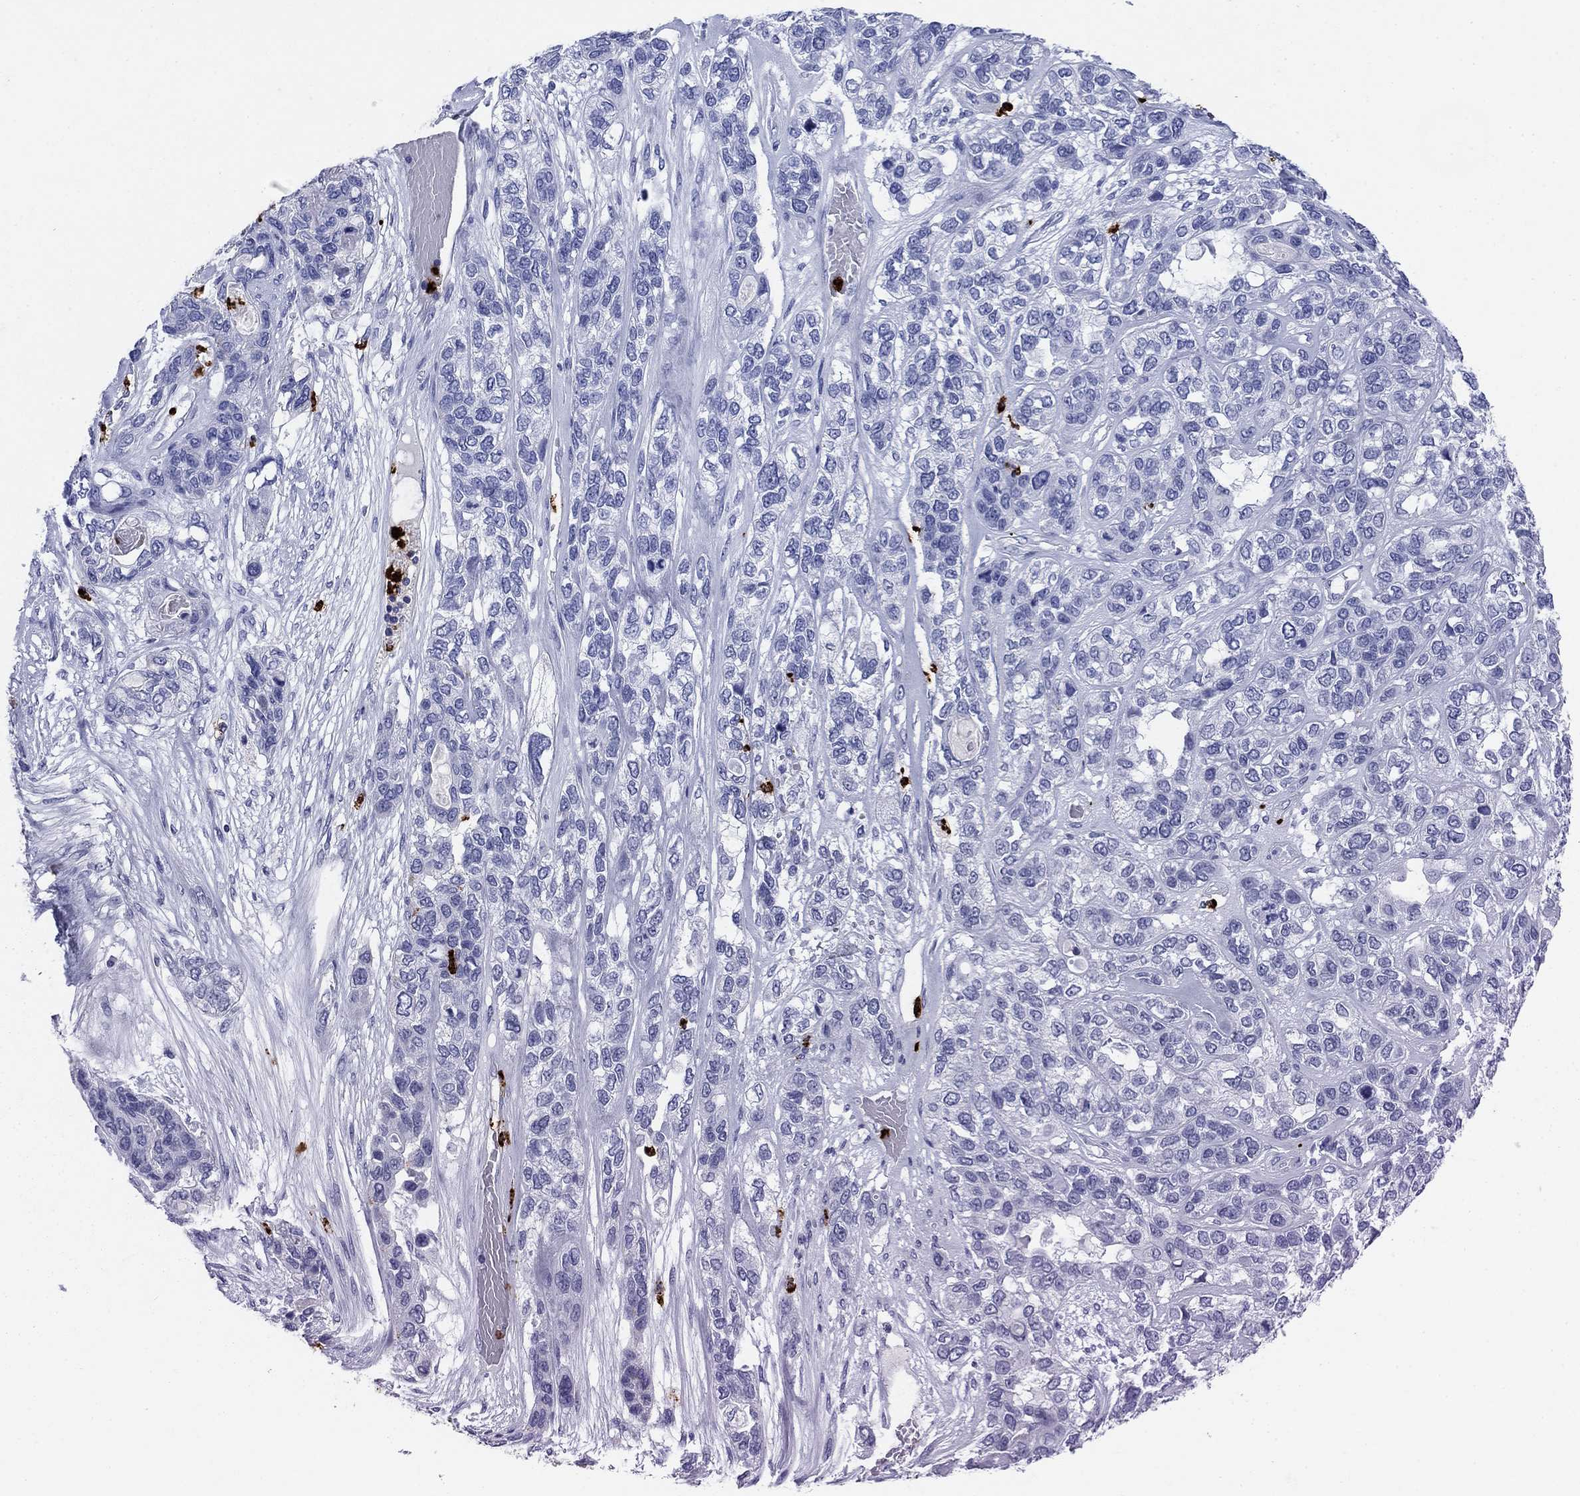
{"staining": {"intensity": "negative", "quantity": "none", "location": "none"}, "tissue": "lung cancer", "cell_type": "Tumor cells", "image_type": "cancer", "snomed": [{"axis": "morphology", "description": "Squamous cell carcinoma, NOS"}, {"axis": "topography", "description": "Lung"}], "caption": "A high-resolution photomicrograph shows IHC staining of squamous cell carcinoma (lung), which exhibits no significant positivity in tumor cells.", "gene": "AZU1", "patient": {"sex": "female", "age": 70}}